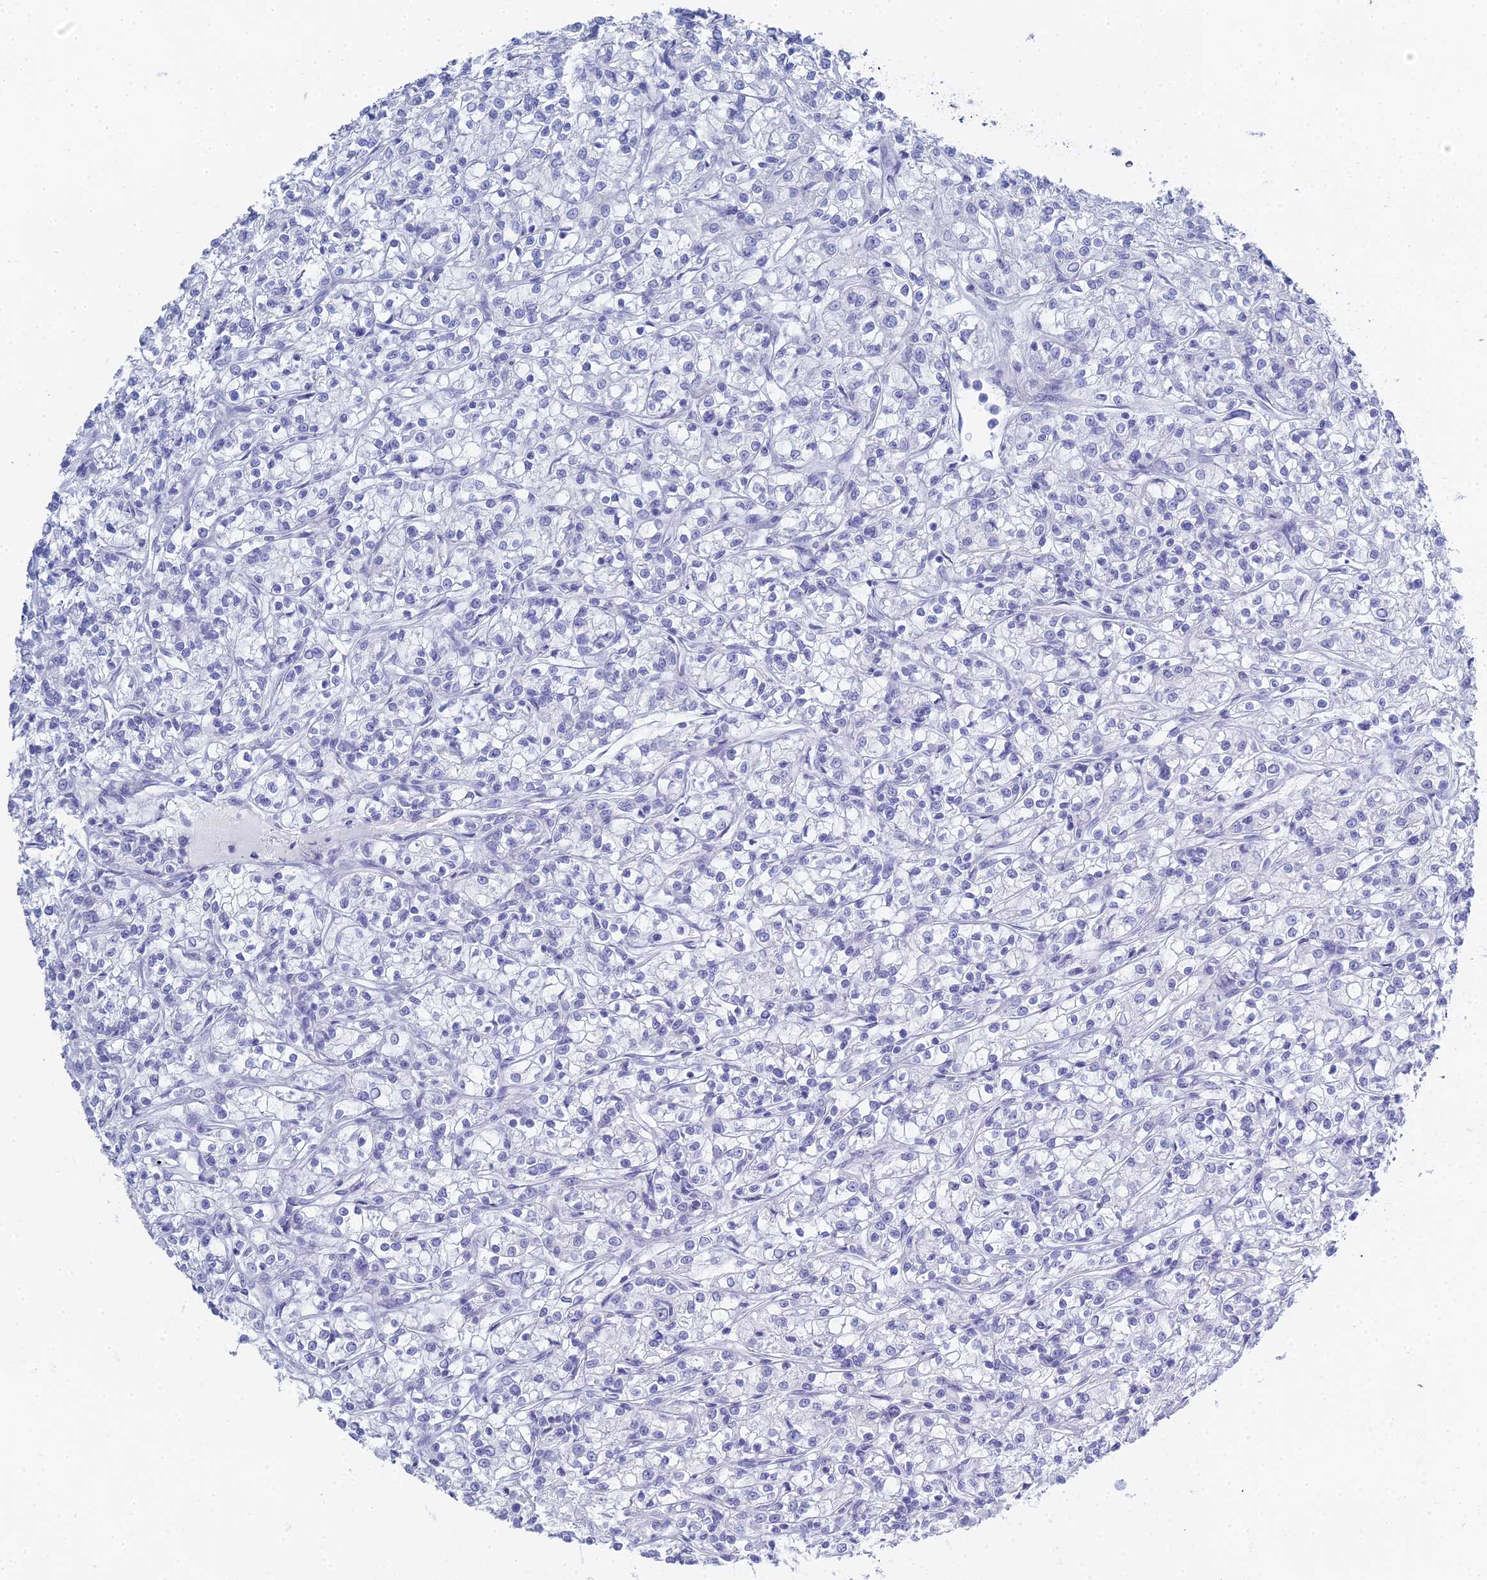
{"staining": {"intensity": "negative", "quantity": "none", "location": "none"}, "tissue": "renal cancer", "cell_type": "Tumor cells", "image_type": "cancer", "snomed": [{"axis": "morphology", "description": "Adenocarcinoma, NOS"}, {"axis": "topography", "description": "Kidney"}], "caption": "A high-resolution photomicrograph shows IHC staining of adenocarcinoma (renal), which displays no significant expression in tumor cells.", "gene": "ALPP", "patient": {"sex": "female", "age": 59}}